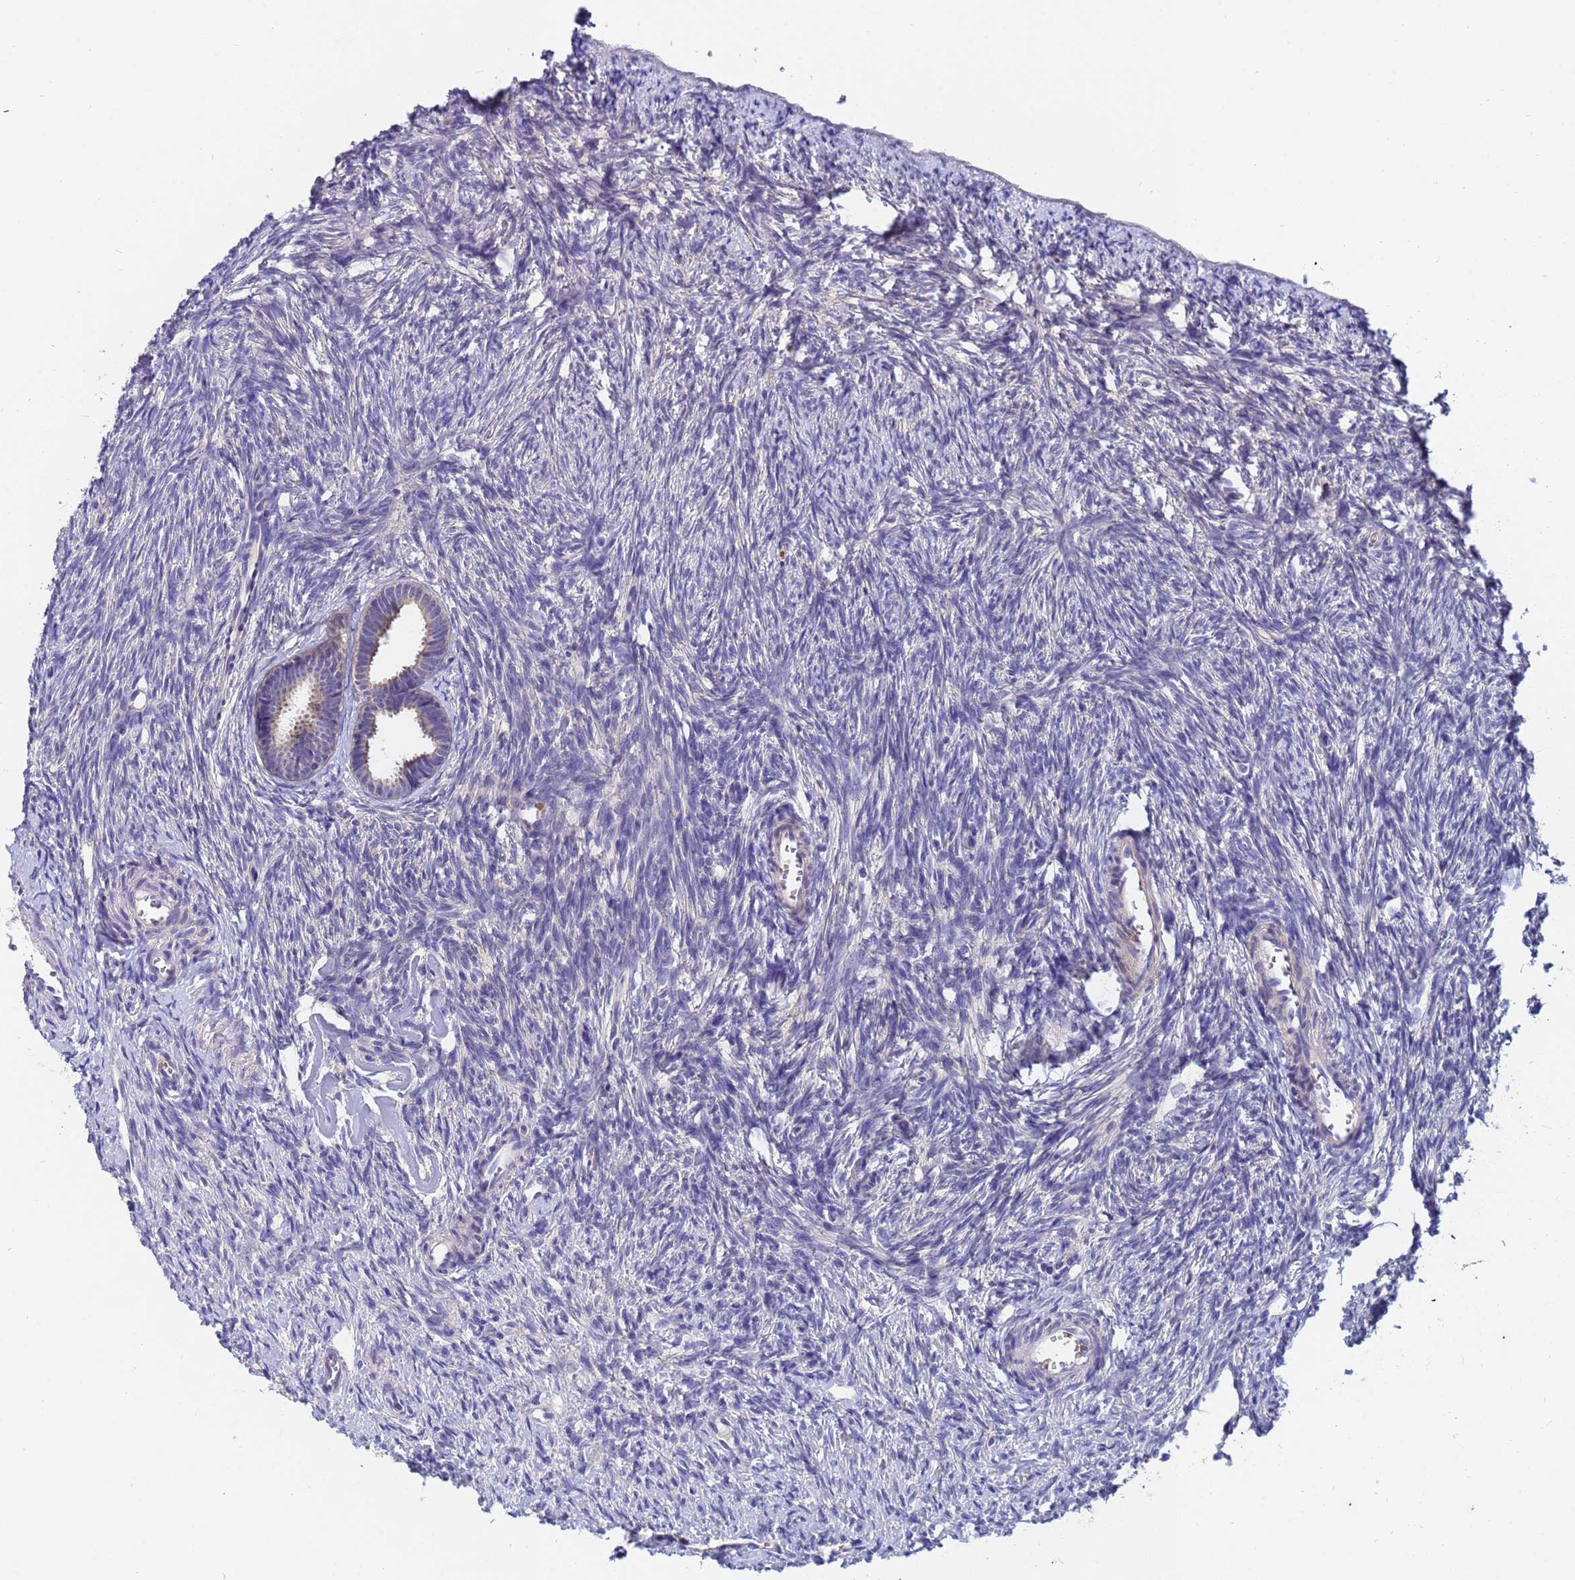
{"staining": {"intensity": "weak", "quantity": ">75%", "location": "cytoplasmic/membranous"}, "tissue": "ovary", "cell_type": "Follicle cells", "image_type": "normal", "snomed": [{"axis": "morphology", "description": "Normal tissue, NOS"}, {"axis": "topography", "description": "Ovary"}], "caption": "An IHC photomicrograph of normal tissue is shown. Protein staining in brown shows weak cytoplasmic/membranous positivity in ovary within follicle cells.", "gene": "TTLL11", "patient": {"sex": "female", "age": 51}}